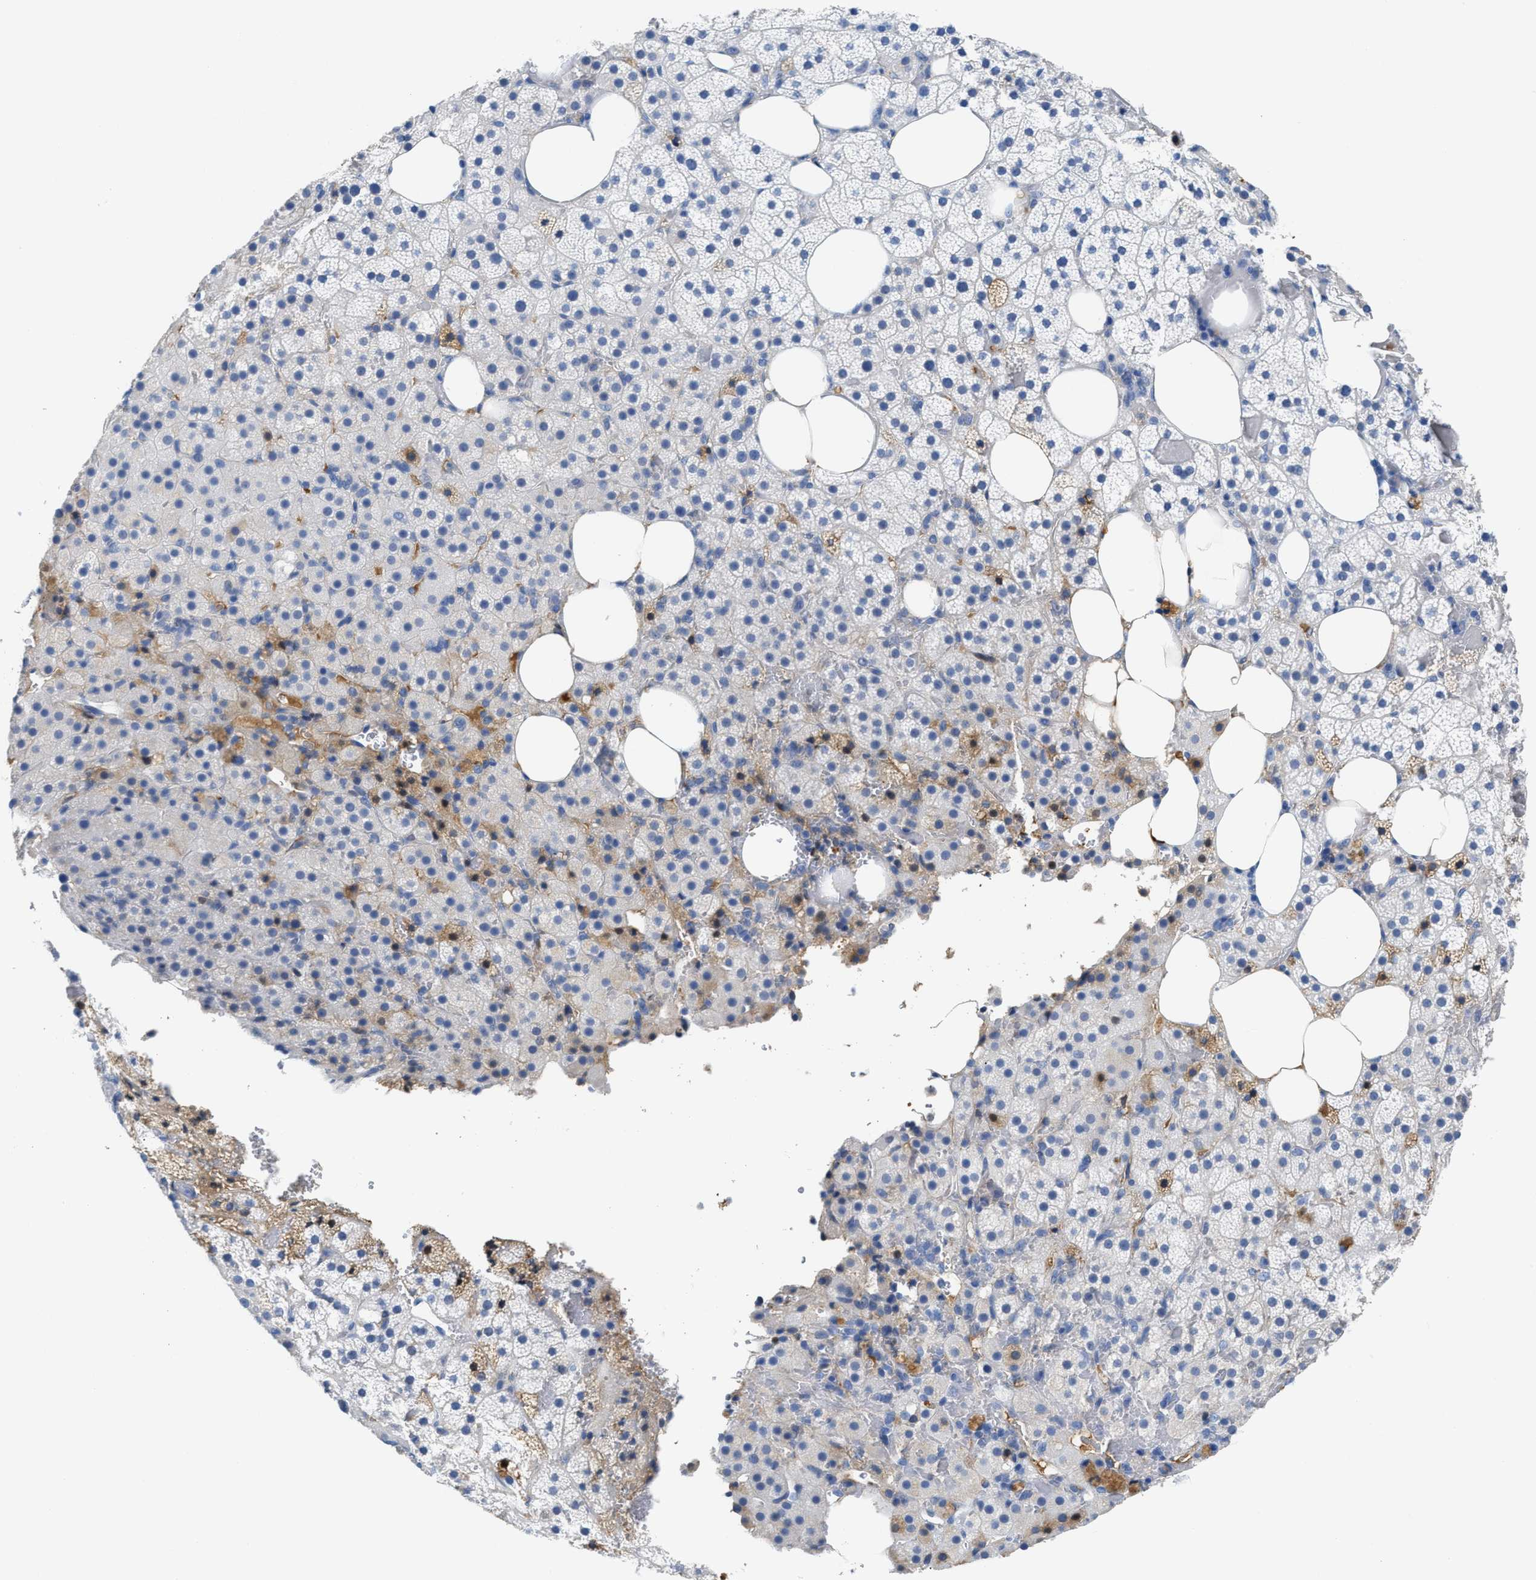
{"staining": {"intensity": "negative", "quantity": "none", "location": "none"}, "tissue": "adrenal gland", "cell_type": "Glandular cells", "image_type": "normal", "snomed": [{"axis": "morphology", "description": "Normal tissue, NOS"}, {"axis": "topography", "description": "Adrenal gland"}], "caption": "Immunohistochemistry of normal adrenal gland exhibits no staining in glandular cells.", "gene": "GC", "patient": {"sex": "female", "age": 59}}